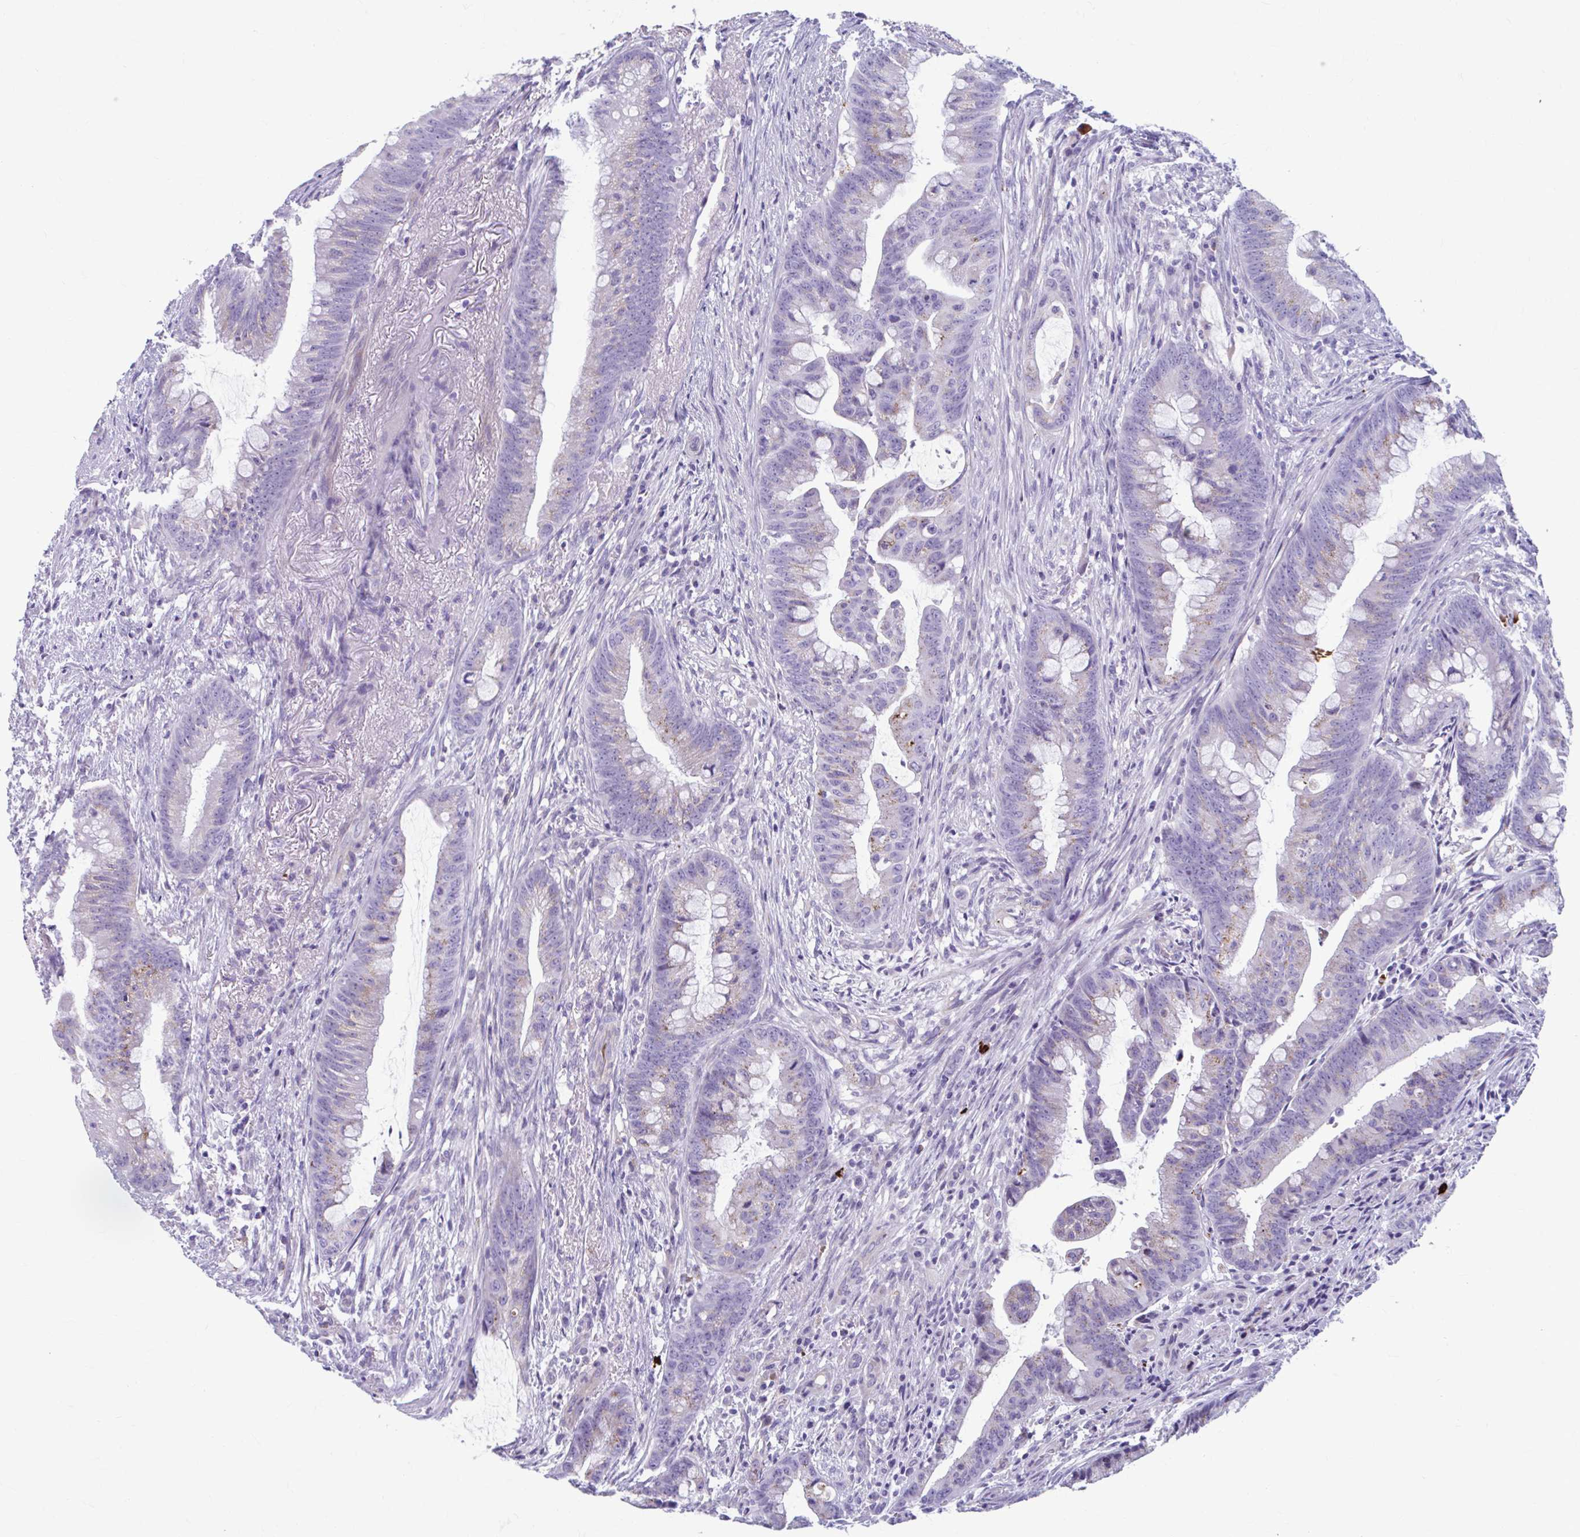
{"staining": {"intensity": "weak", "quantity": "<25%", "location": "cytoplasmic/membranous"}, "tissue": "colorectal cancer", "cell_type": "Tumor cells", "image_type": "cancer", "snomed": [{"axis": "morphology", "description": "Adenocarcinoma, NOS"}, {"axis": "topography", "description": "Colon"}], "caption": "This micrograph is of adenocarcinoma (colorectal) stained with IHC to label a protein in brown with the nuclei are counter-stained blue. There is no expression in tumor cells. The staining is performed using DAB brown chromogen with nuclei counter-stained in using hematoxylin.", "gene": "C12orf71", "patient": {"sex": "male", "age": 62}}